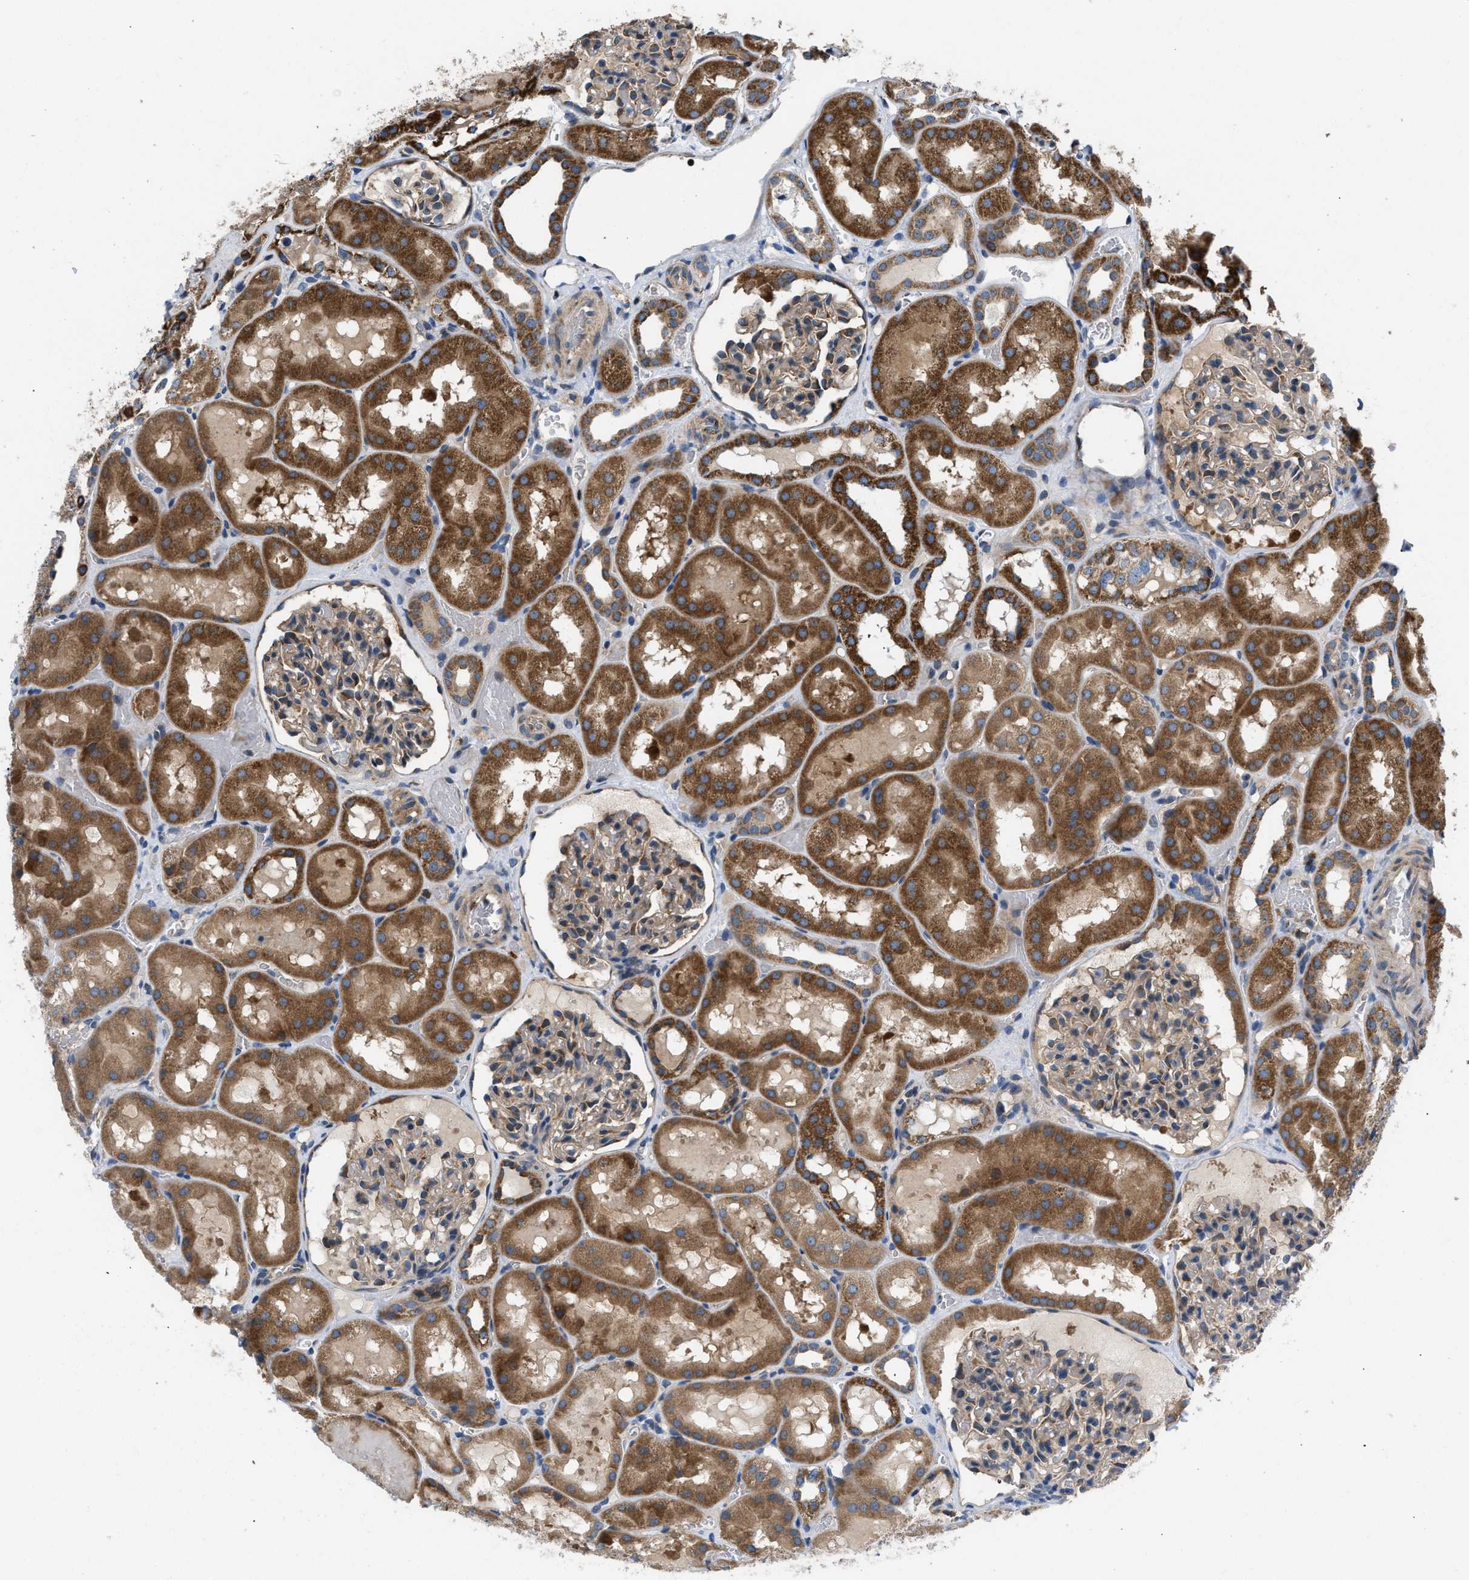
{"staining": {"intensity": "moderate", "quantity": ">75%", "location": "cytoplasmic/membranous"}, "tissue": "kidney", "cell_type": "Cells in glomeruli", "image_type": "normal", "snomed": [{"axis": "morphology", "description": "Normal tissue, NOS"}, {"axis": "topography", "description": "Kidney"}, {"axis": "topography", "description": "Urinary bladder"}], "caption": "DAB (3,3'-diaminobenzidine) immunohistochemical staining of unremarkable human kidney reveals moderate cytoplasmic/membranous protein positivity in approximately >75% of cells in glomeruli.", "gene": "OPTN", "patient": {"sex": "male", "age": 16}}